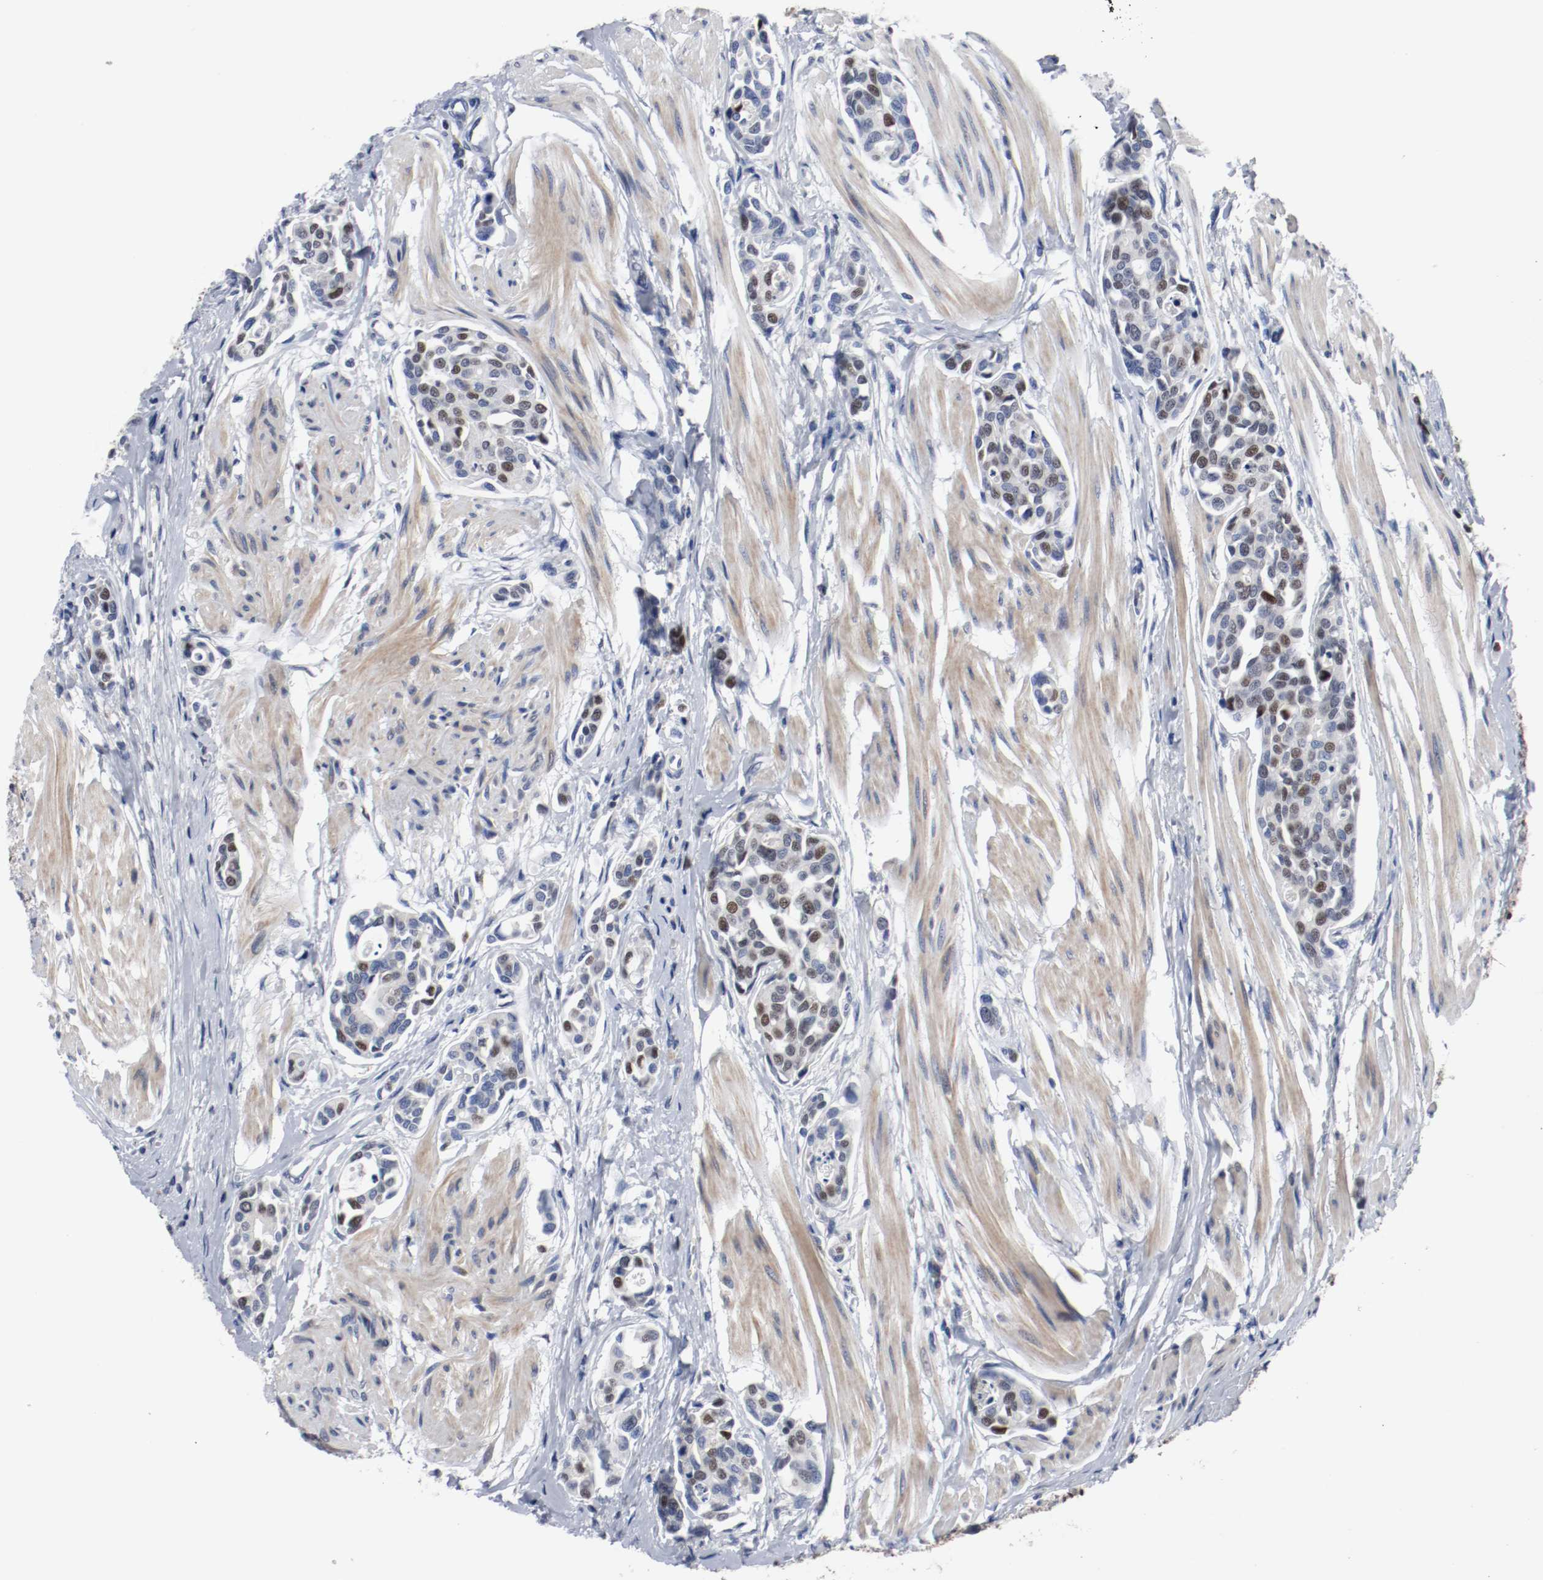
{"staining": {"intensity": "moderate", "quantity": "25%-75%", "location": "nuclear"}, "tissue": "urothelial cancer", "cell_type": "Tumor cells", "image_type": "cancer", "snomed": [{"axis": "morphology", "description": "Urothelial carcinoma, High grade"}, {"axis": "topography", "description": "Urinary bladder"}], "caption": "A high-resolution image shows IHC staining of urothelial cancer, which displays moderate nuclear positivity in about 25%-75% of tumor cells. (Brightfield microscopy of DAB IHC at high magnification).", "gene": "MCM6", "patient": {"sex": "male", "age": 78}}